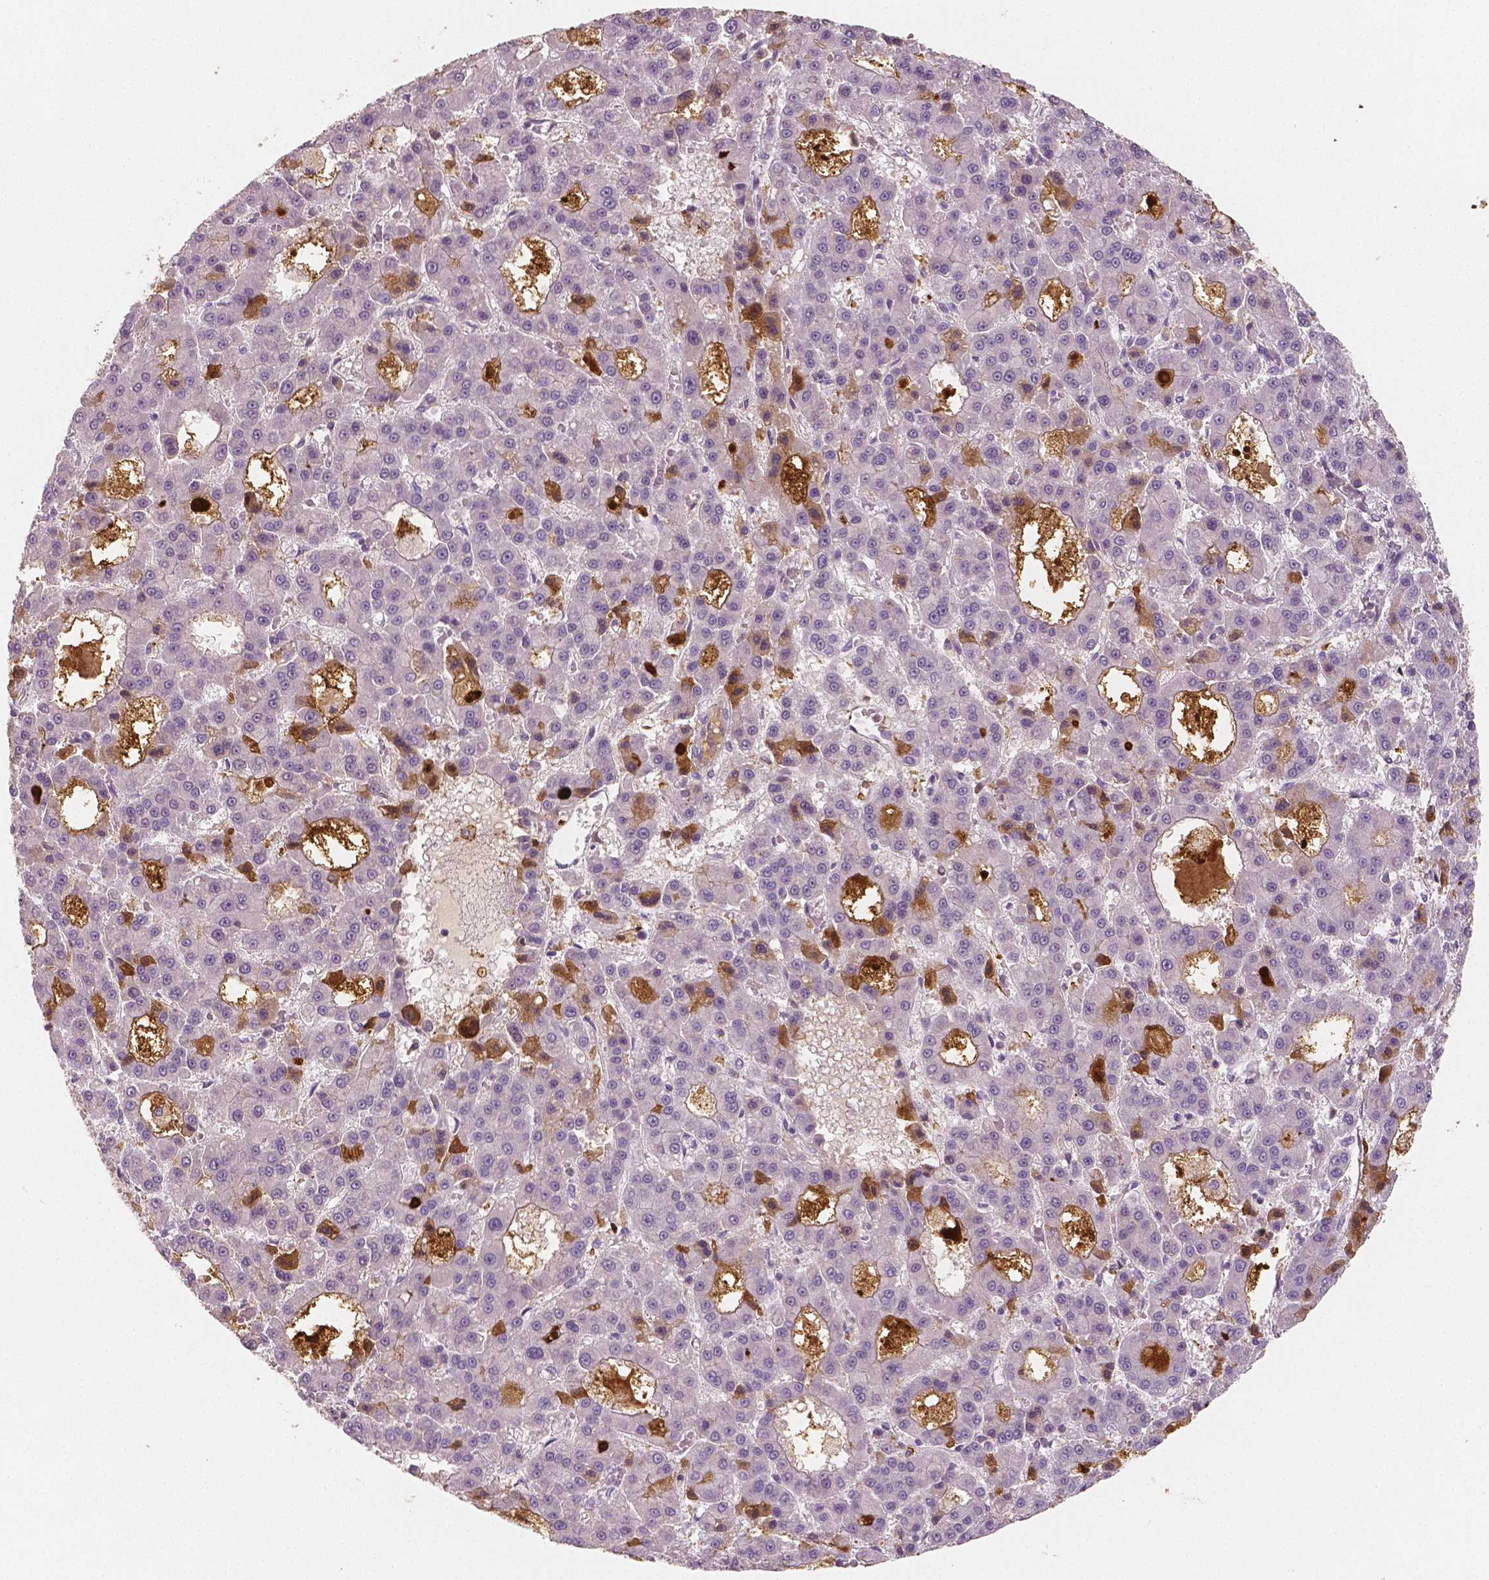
{"staining": {"intensity": "moderate", "quantity": "<25%", "location": "cytoplasmic/membranous"}, "tissue": "liver cancer", "cell_type": "Tumor cells", "image_type": "cancer", "snomed": [{"axis": "morphology", "description": "Carcinoma, Hepatocellular, NOS"}, {"axis": "topography", "description": "Liver"}], "caption": "Protein expression analysis of liver cancer demonstrates moderate cytoplasmic/membranous staining in approximately <25% of tumor cells.", "gene": "APOA4", "patient": {"sex": "male", "age": 70}}